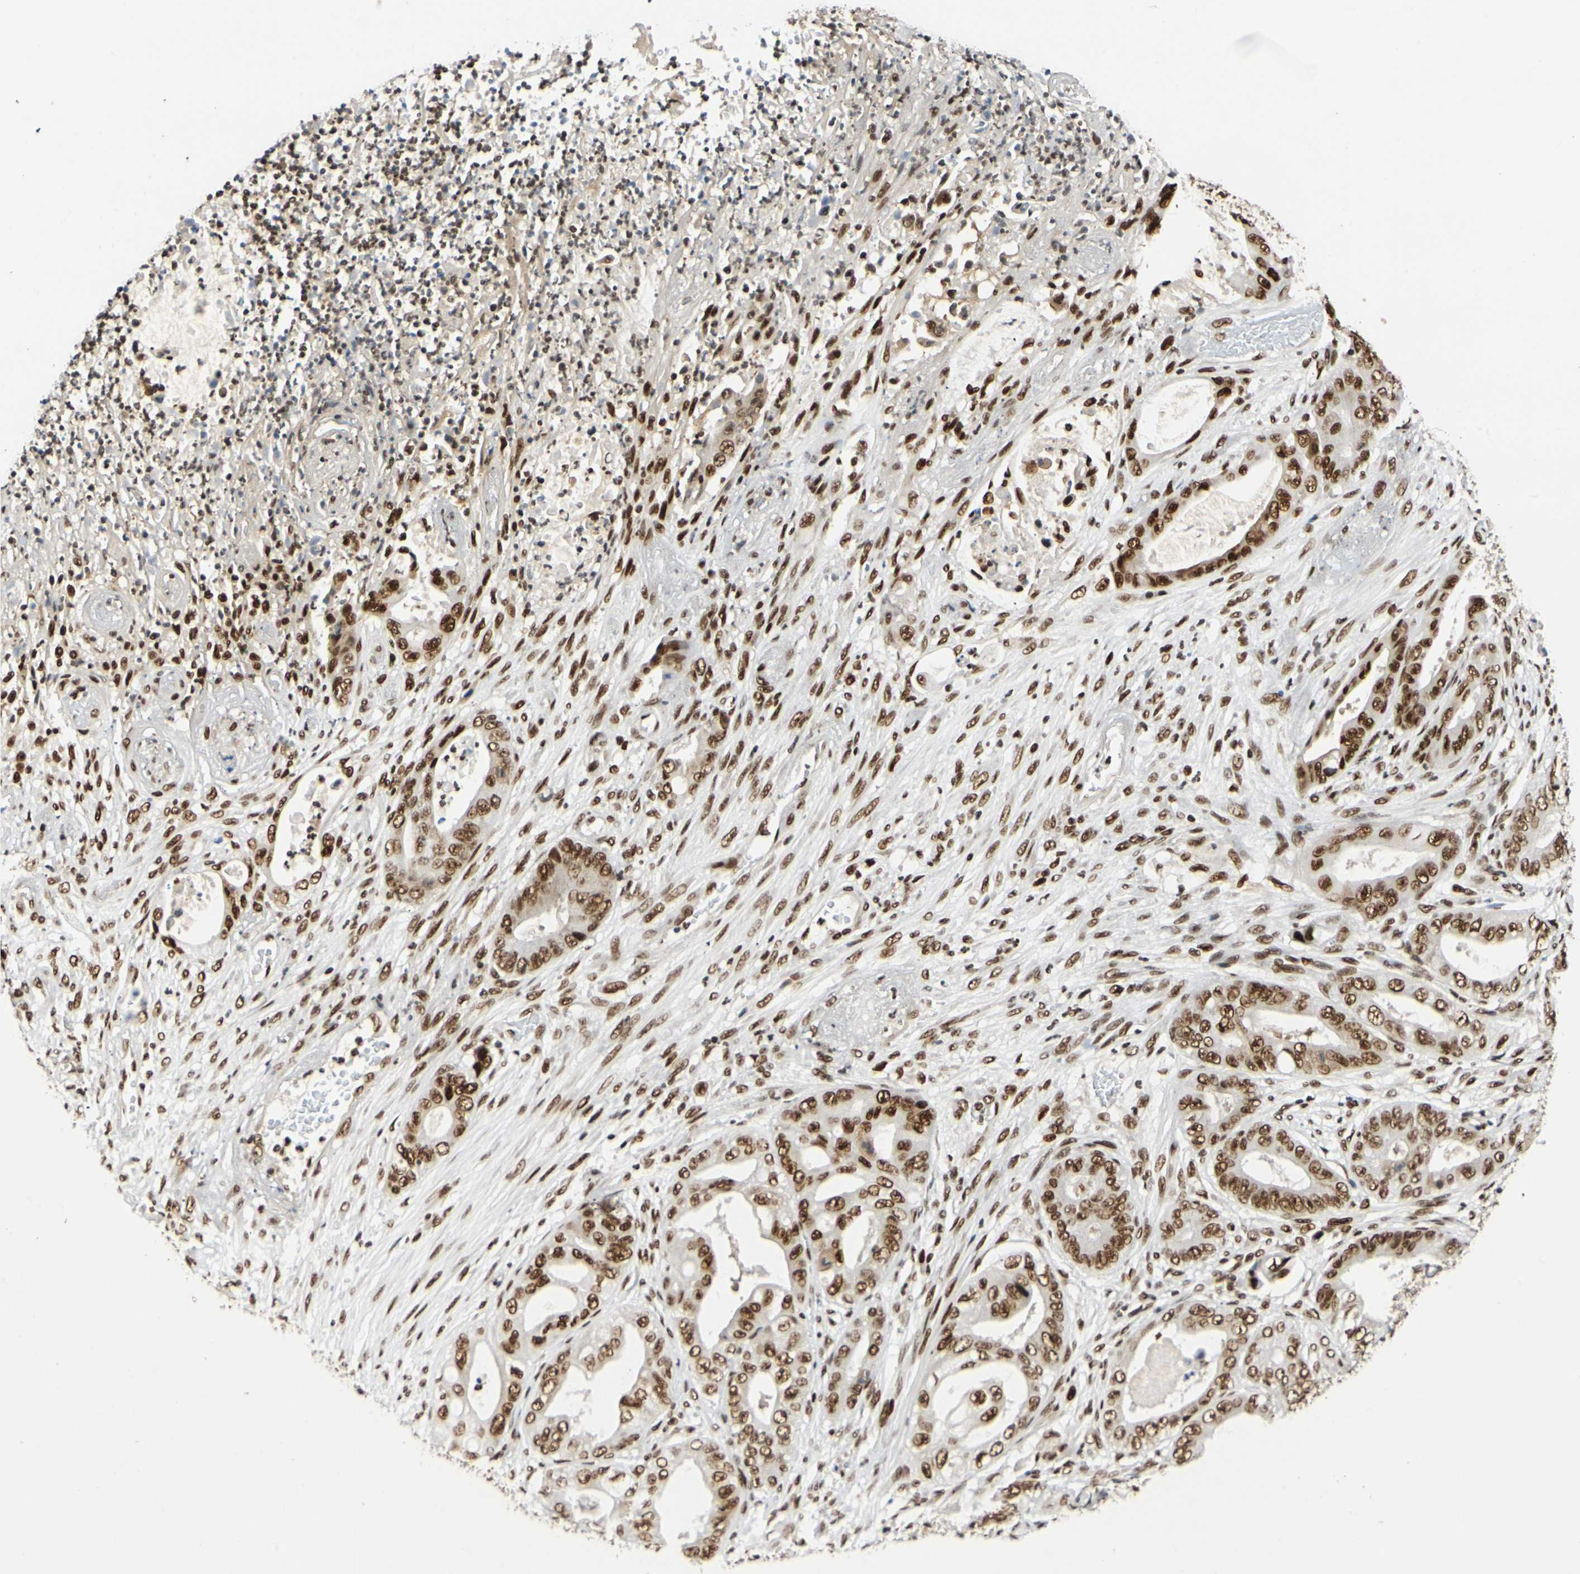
{"staining": {"intensity": "strong", "quantity": ">75%", "location": "nuclear"}, "tissue": "stomach cancer", "cell_type": "Tumor cells", "image_type": "cancer", "snomed": [{"axis": "morphology", "description": "Adenocarcinoma, NOS"}, {"axis": "topography", "description": "Stomach"}], "caption": "Human stomach cancer stained with a brown dye exhibits strong nuclear positive staining in approximately >75% of tumor cells.", "gene": "CDK12", "patient": {"sex": "female", "age": 73}}